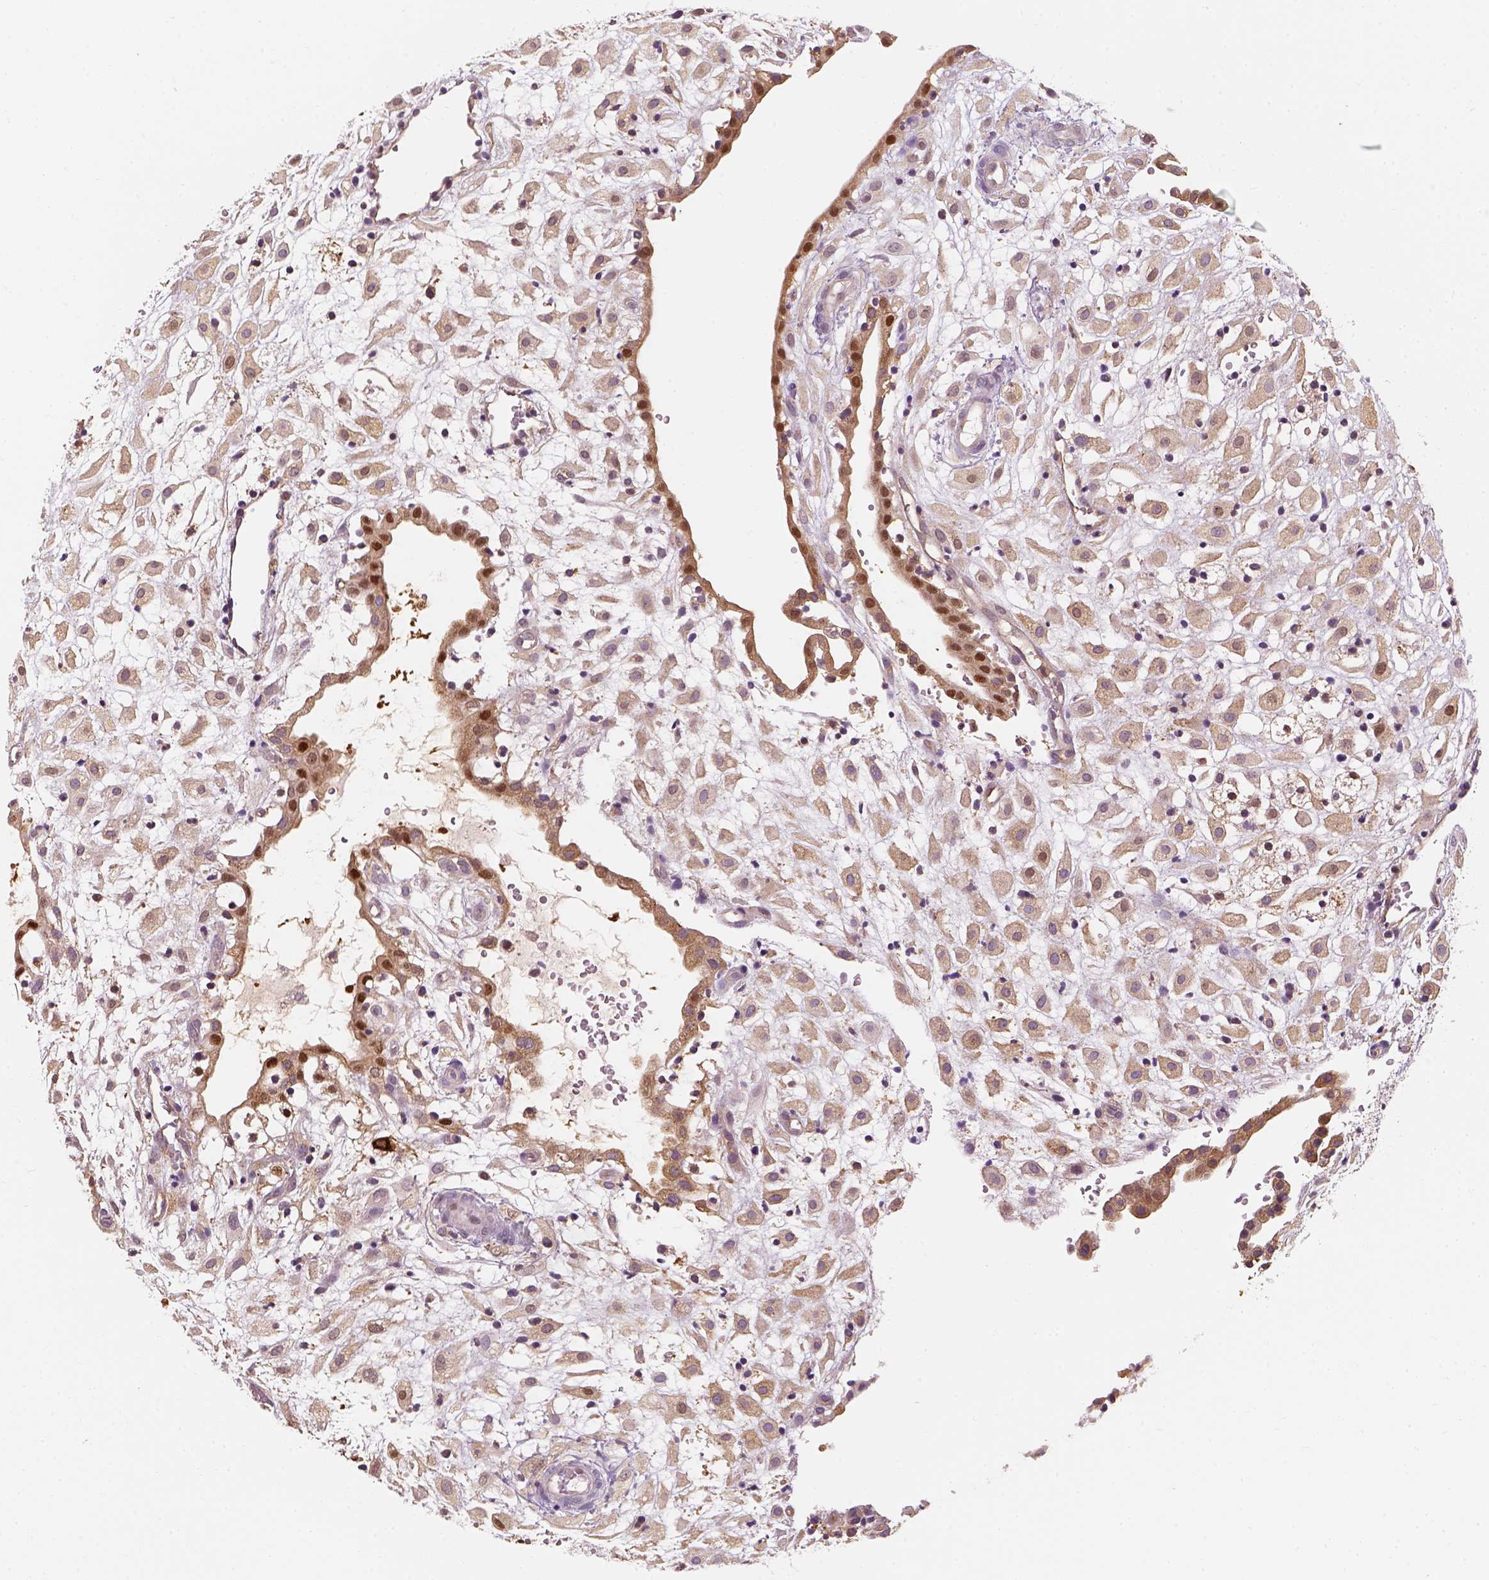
{"staining": {"intensity": "weak", "quantity": ">75%", "location": "cytoplasmic/membranous"}, "tissue": "placenta", "cell_type": "Decidual cells", "image_type": "normal", "snomed": [{"axis": "morphology", "description": "Normal tissue, NOS"}, {"axis": "topography", "description": "Placenta"}], "caption": "This is a histology image of immunohistochemistry staining of benign placenta, which shows weak expression in the cytoplasmic/membranous of decidual cells.", "gene": "SQSTM1", "patient": {"sex": "female", "age": 24}}